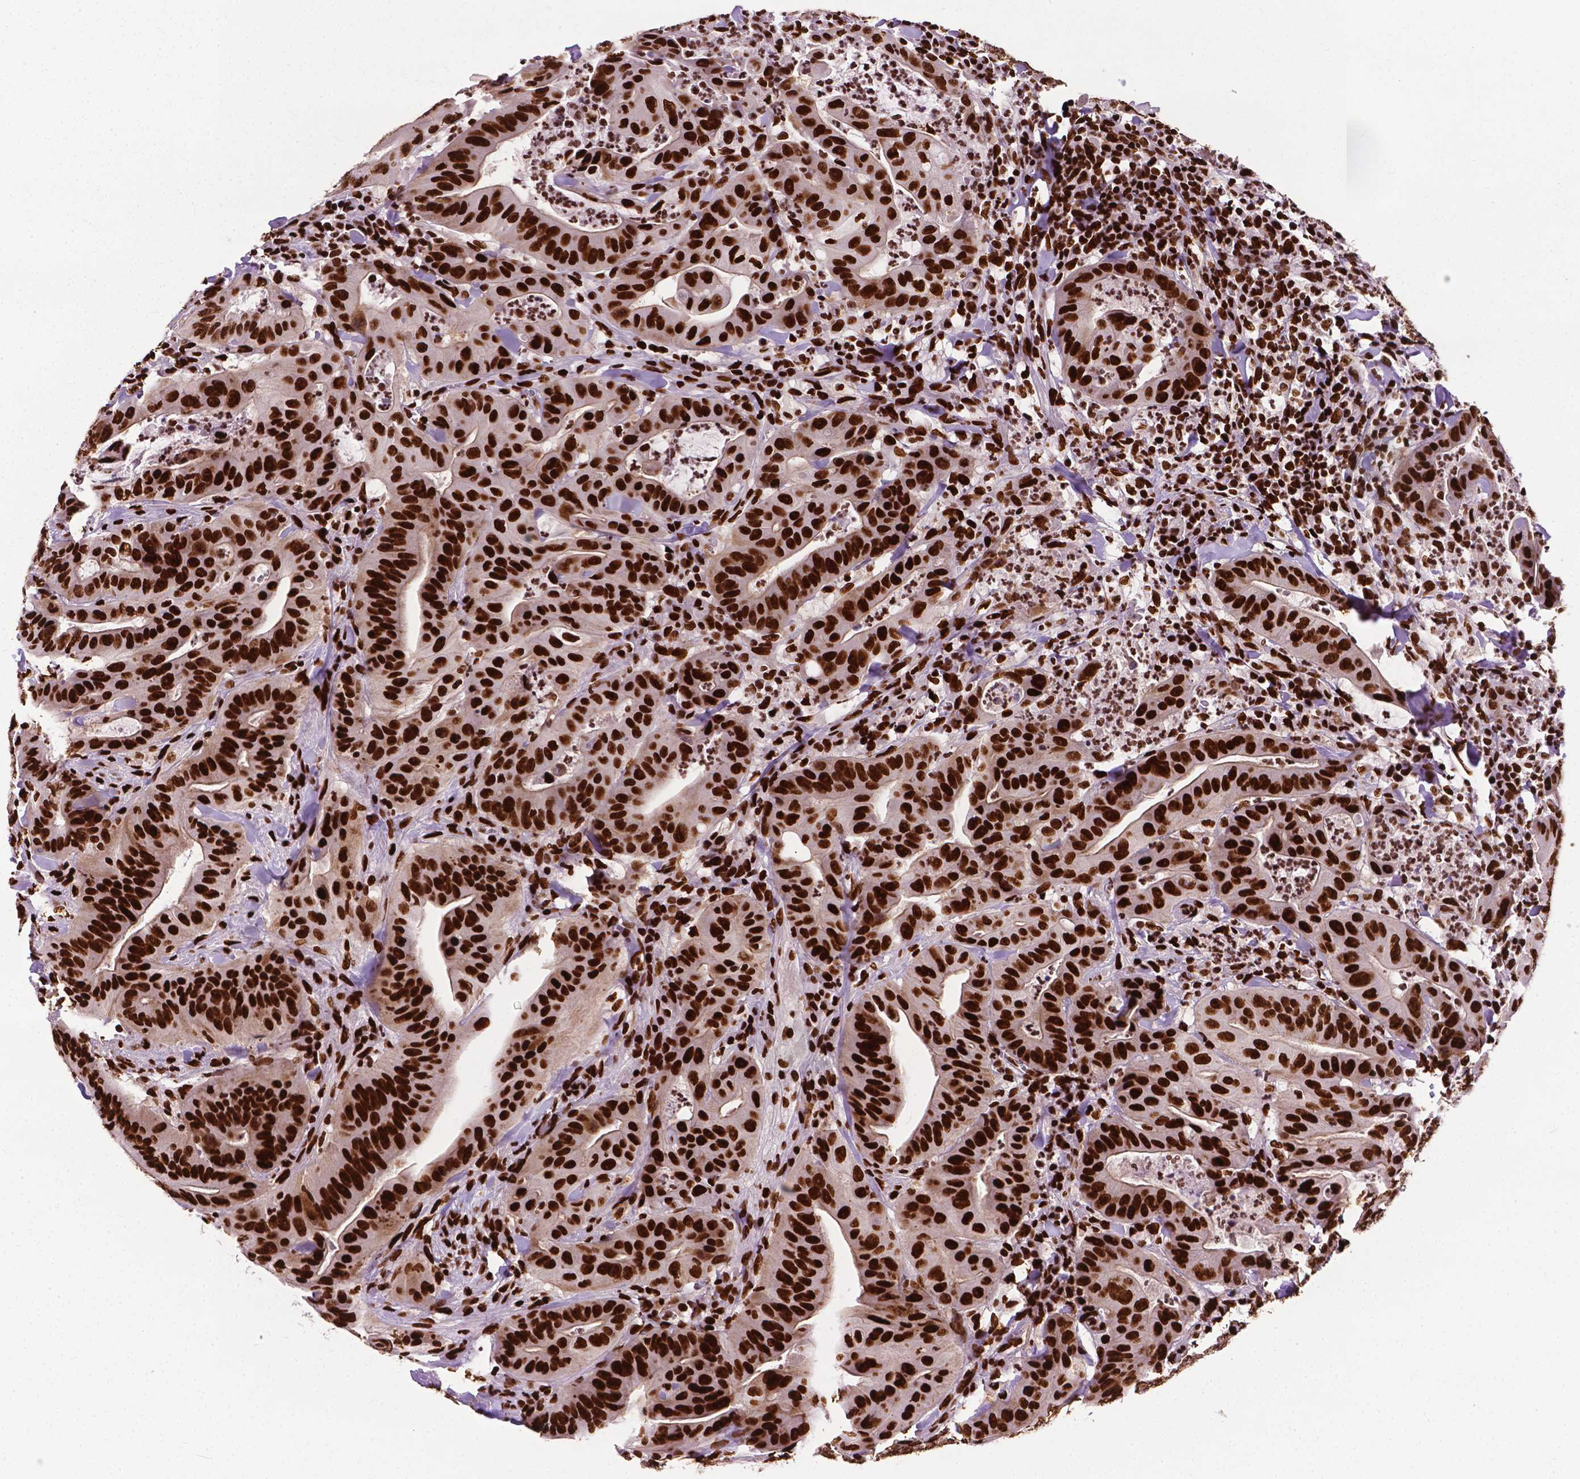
{"staining": {"intensity": "strong", "quantity": ">75%", "location": "nuclear"}, "tissue": "colorectal cancer", "cell_type": "Tumor cells", "image_type": "cancer", "snomed": [{"axis": "morphology", "description": "Adenocarcinoma, NOS"}, {"axis": "topography", "description": "Colon"}], "caption": "Colorectal adenocarcinoma tissue displays strong nuclear expression in approximately >75% of tumor cells, visualized by immunohistochemistry.", "gene": "SMIM5", "patient": {"sex": "male", "age": 33}}